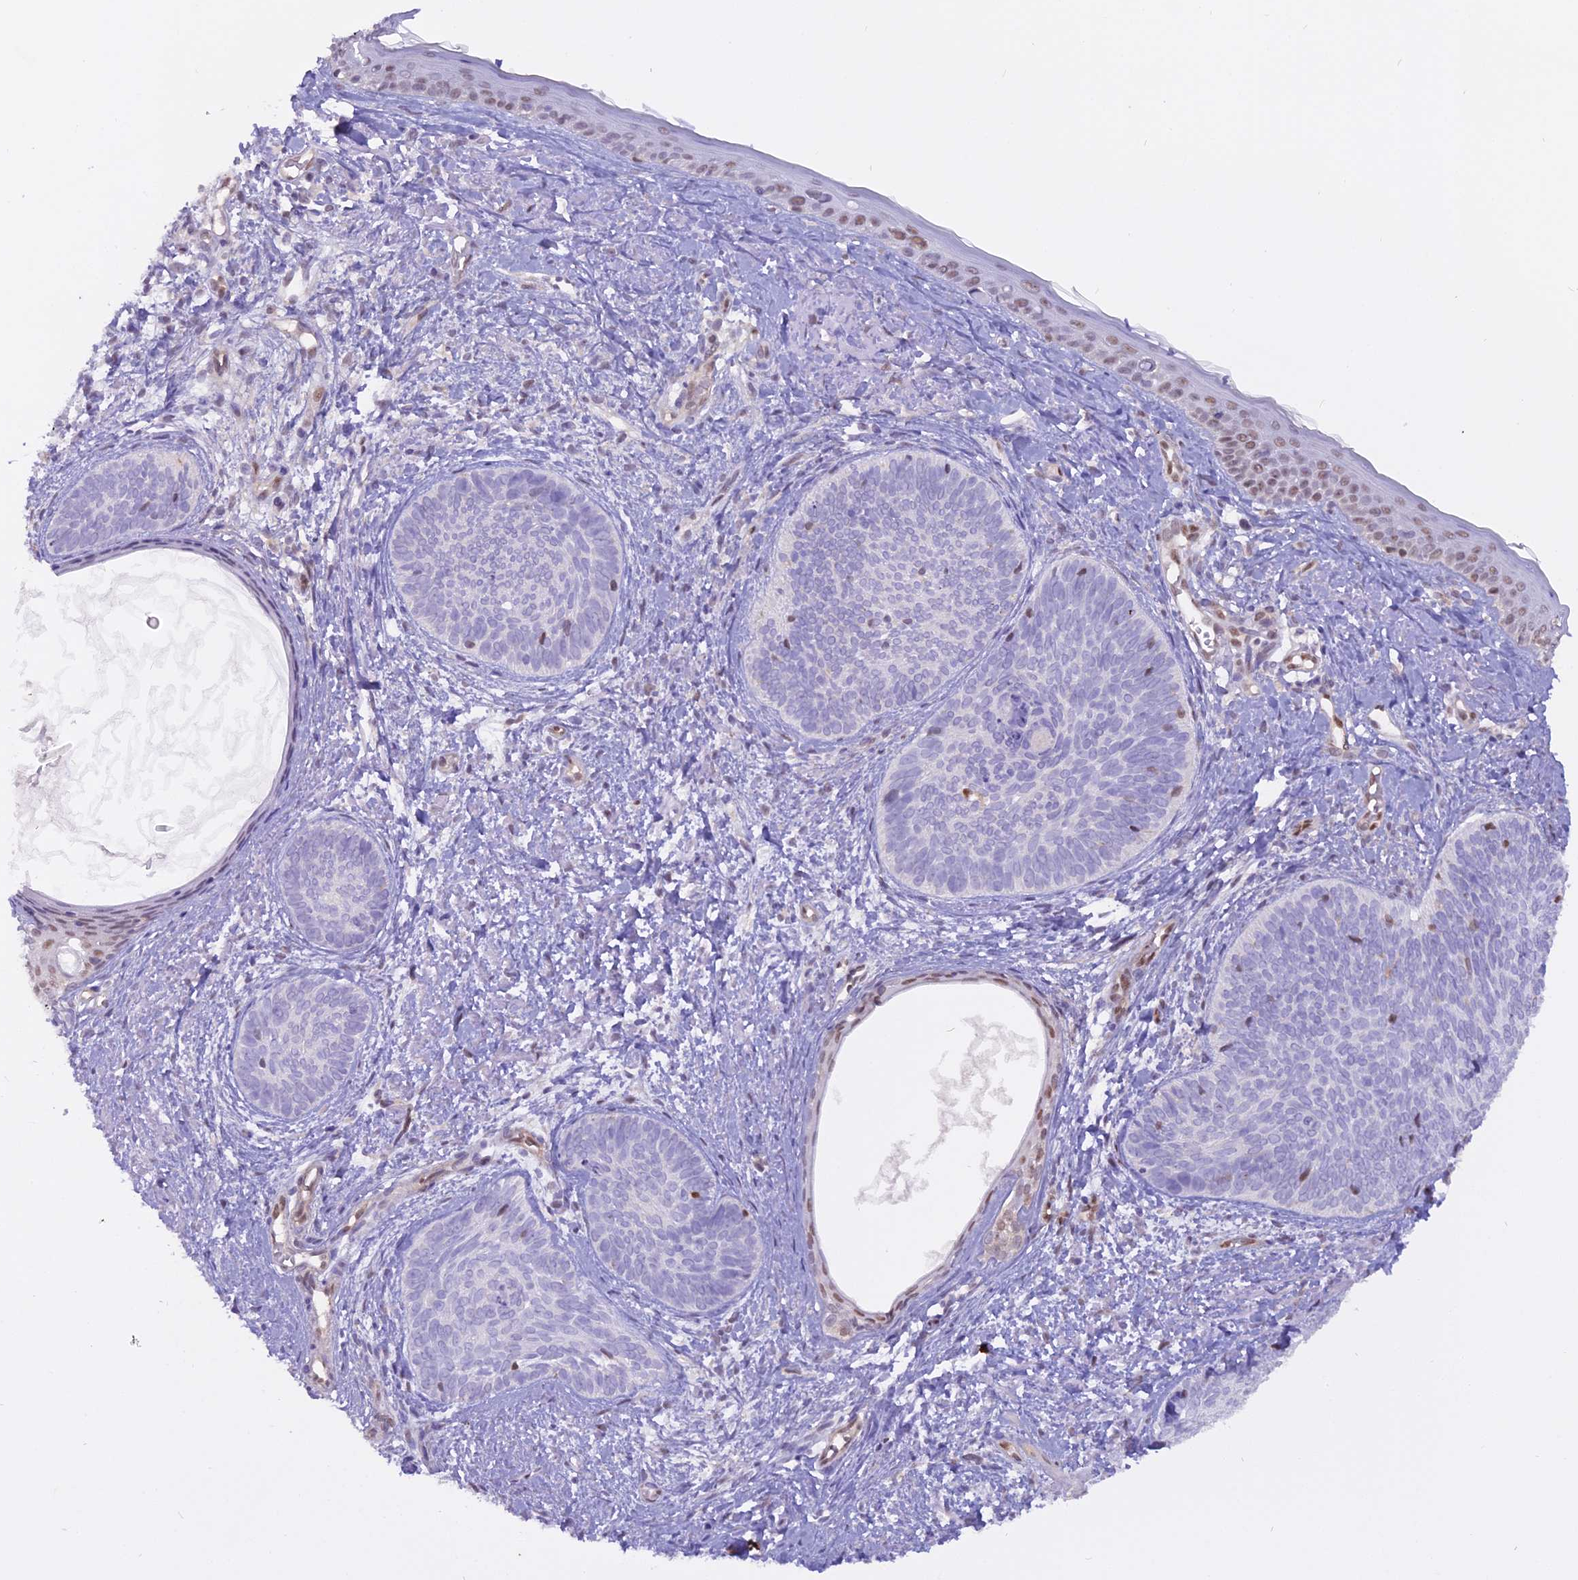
{"staining": {"intensity": "negative", "quantity": "none", "location": "none"}, "tissue": "skin cancer", "cell_type": "Tumor cells", "image_type": "cancer", "snomed": [{"axis": "morphology", "description": "Basal cell carcinoma"}, {"axis": "topography", "description": "Skin"}], "caption": "Immunohistochemistry image of neoplastic tissue: human skin basal cell carcinoma stained with DAB (3,3'-diaminobenzidine) exhibits no significant protein staining in tumor cells.", "gene": "NPEPL1", "patient": {"sex": "female", "age": 81}}